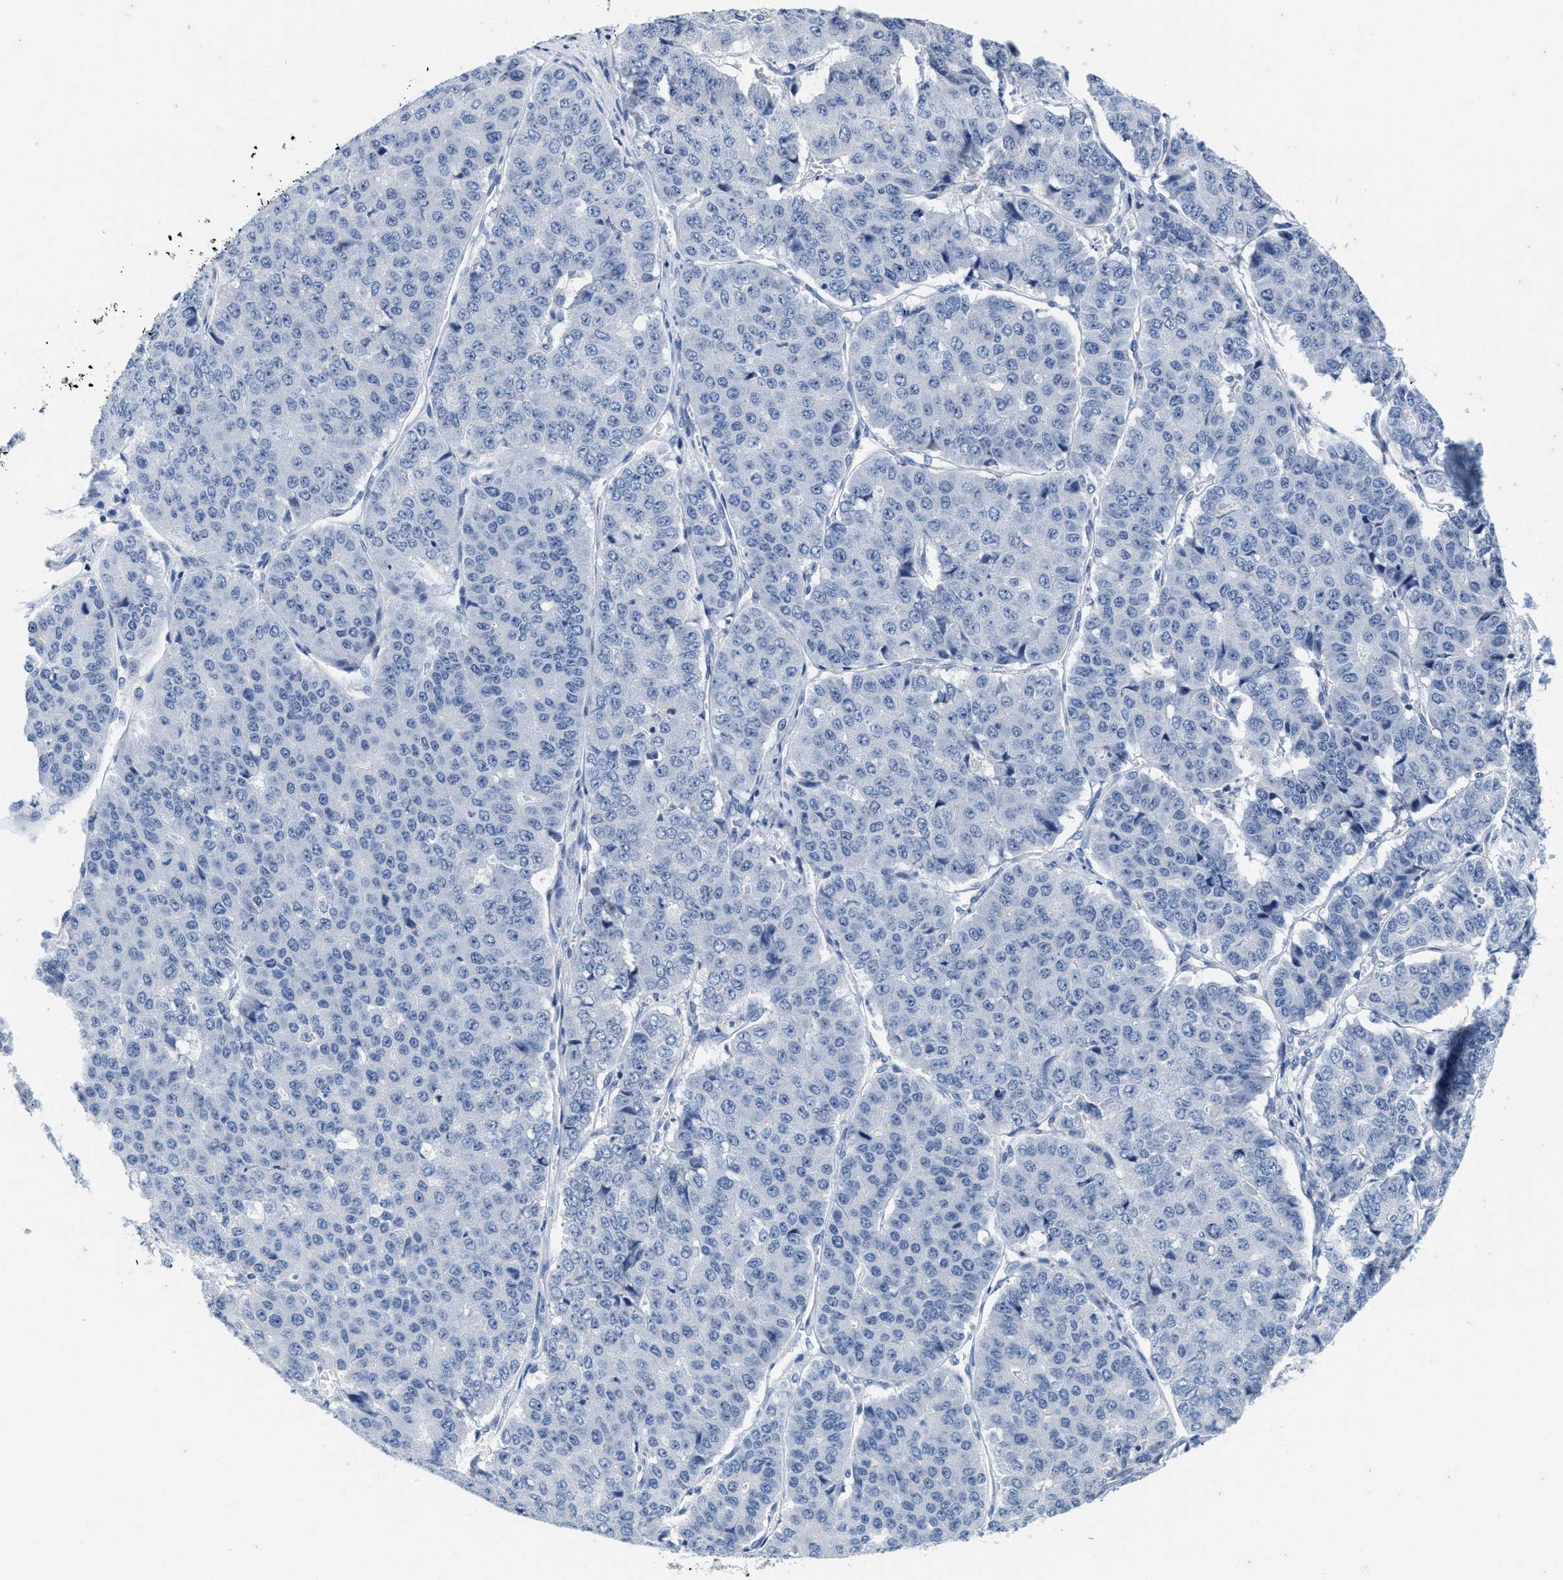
{"staining": {"intensity": "negative", "quantity": "none", "location": "none"}, "tissue": "pancreatic cancer", "cell_type": "Tumor cells", "image_type": "cancer", "snomed": [{"axis": "morphology", "description": "Adenocarcinoma, NOS"}, {"axis": "topography", "description": "Pancreas"}], "caption": "This is an immunohistochemistry micrograph of pancreatic cancer. There is no expression in tumor cells.", "gene": "ABCB11", "patient": {"sex": "male", "age": 50}}